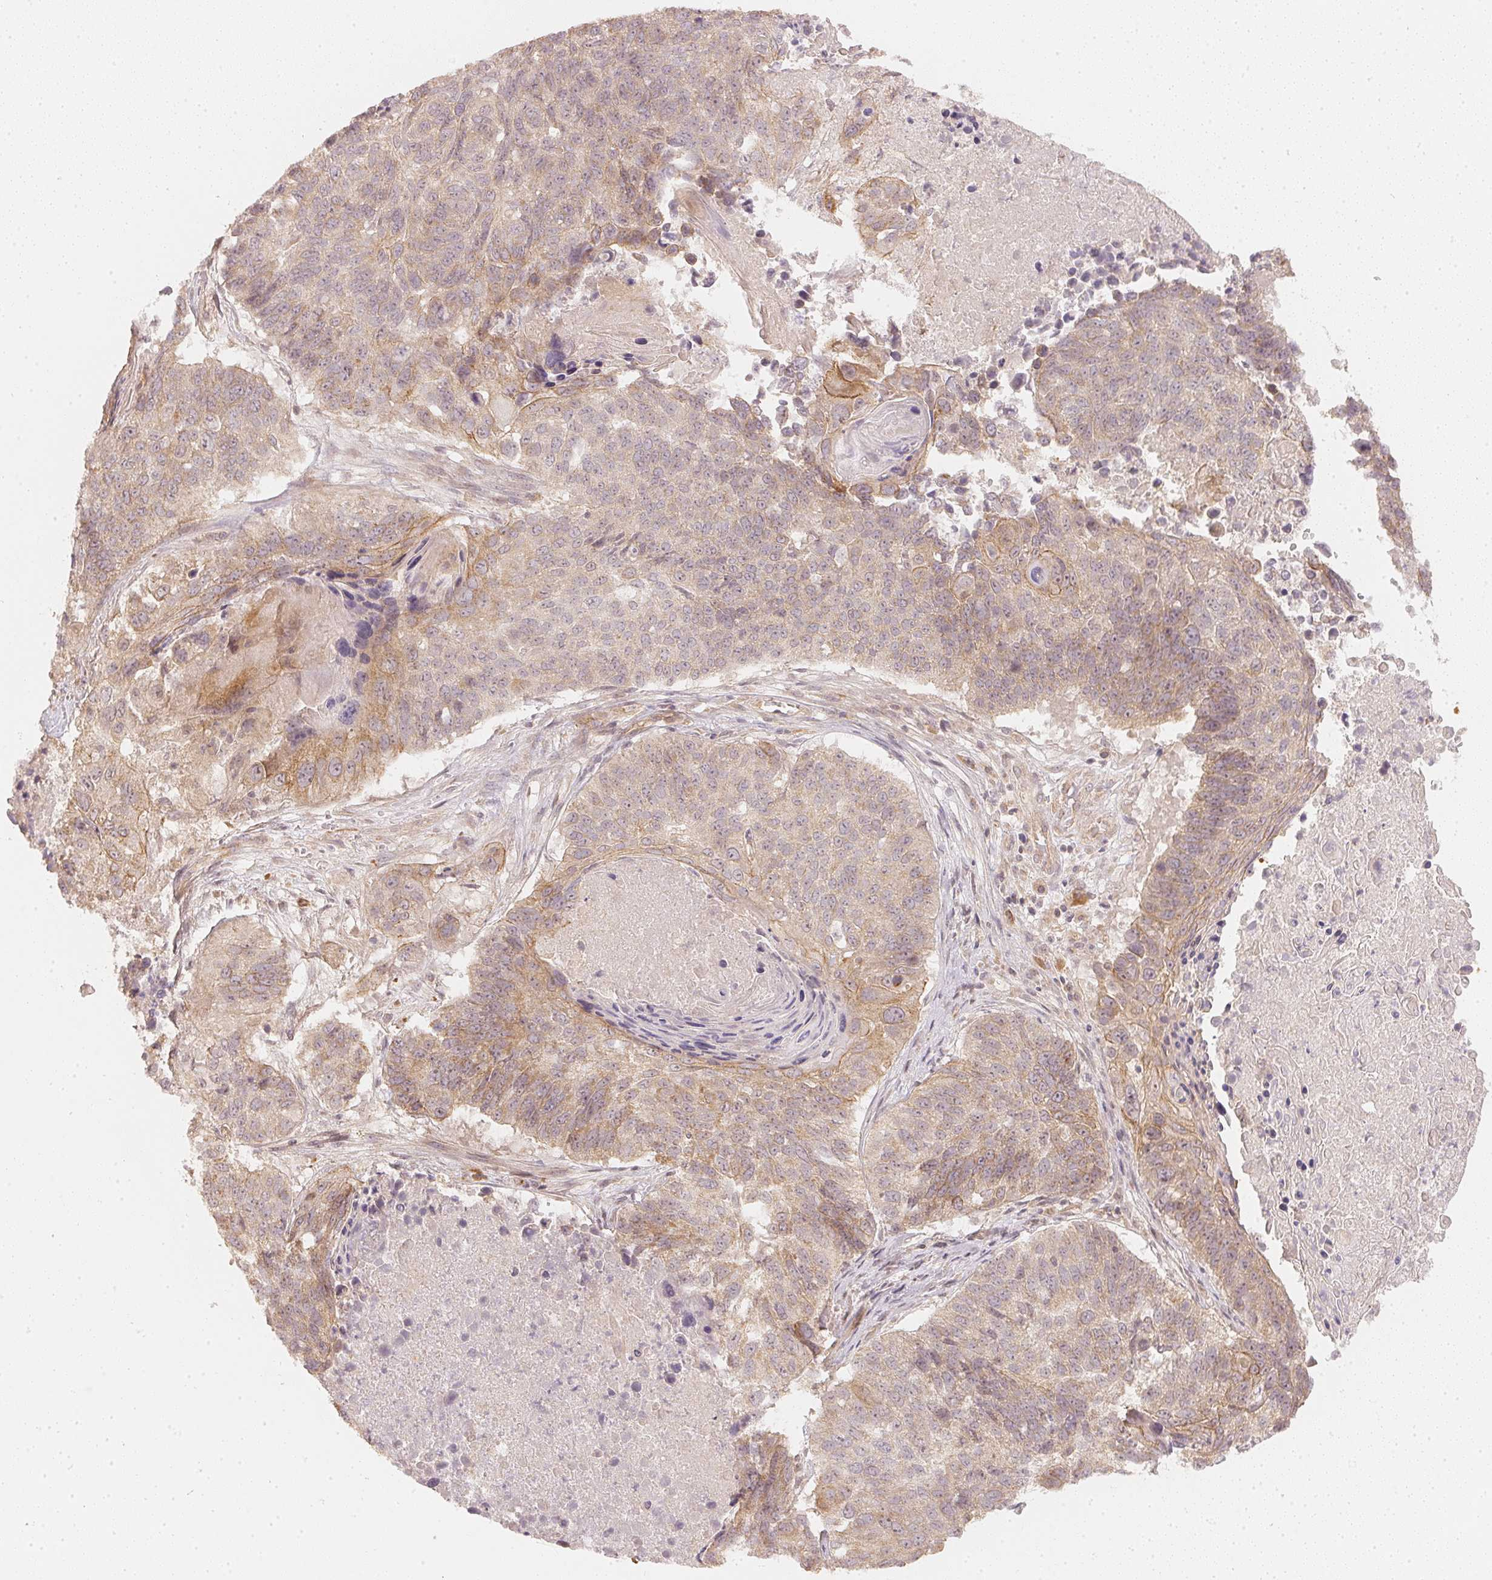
{"staining": {"intensity": "moderate", "quantity": "25%-75%", "location": "cytoplasmic/membranous"}, "tissue": "lung cancer", "cell_type": "Tumor cells", "image_type": "cancer", "snomed": [{"axis": "morphology", "description": "Squamous cell carcinoma, NOS"}, {"axis": "topography", "description": "Lung"}], "caption": "A medium amount of moderate cytoplasmic/membranous positivity is appreciated in about 25%-75% of tumor cells in lung cancer tissue. The staining is performed using DAB (3,3'-diaminobenzidine) brown chromogen to label protein expression. The nuclei are counter-stained blue using hematoxylin.", "gene": "WDR54", "patient": {"sex": "male", "age": 73}}